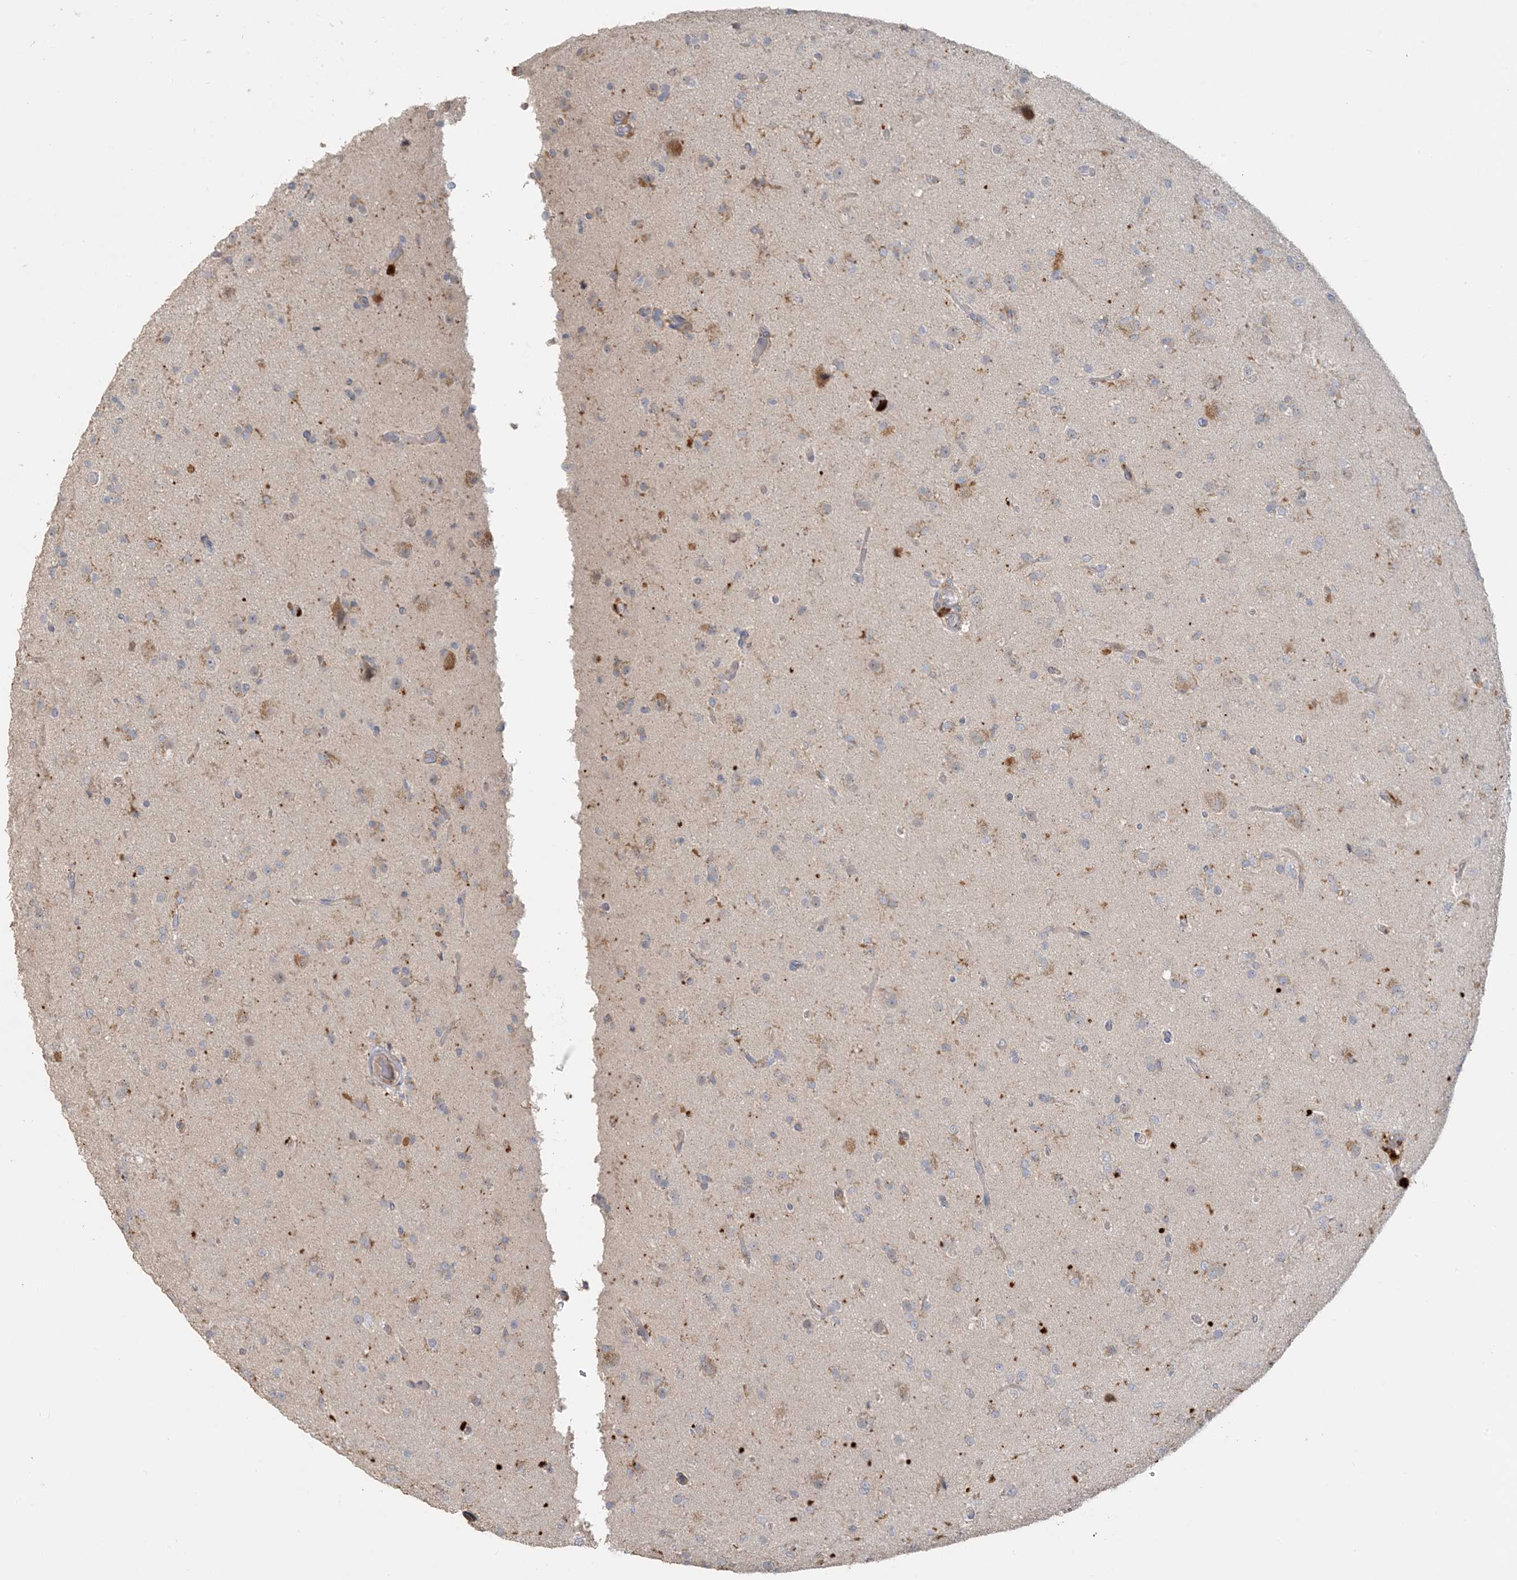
{"staining": {"intensity": "weak", "quantity": "<25%", "location": "cytoplasmic/membranous"}, "tissue": "glioma", "cell_type": "Tumor cells", "image_type": "cancer", "snomed": [{"axis": "morphology", "description": "Glioma, malignant, Low grade"}, {"axis": "topography", "description": "Brain"}], "caption": "Malignant glioma (low-grade) was stained to show a protein in brown. There is no significant expression in tumor cells.", "gene": "SPPL2A", "patient": {"sex": "male", "age": 65}}